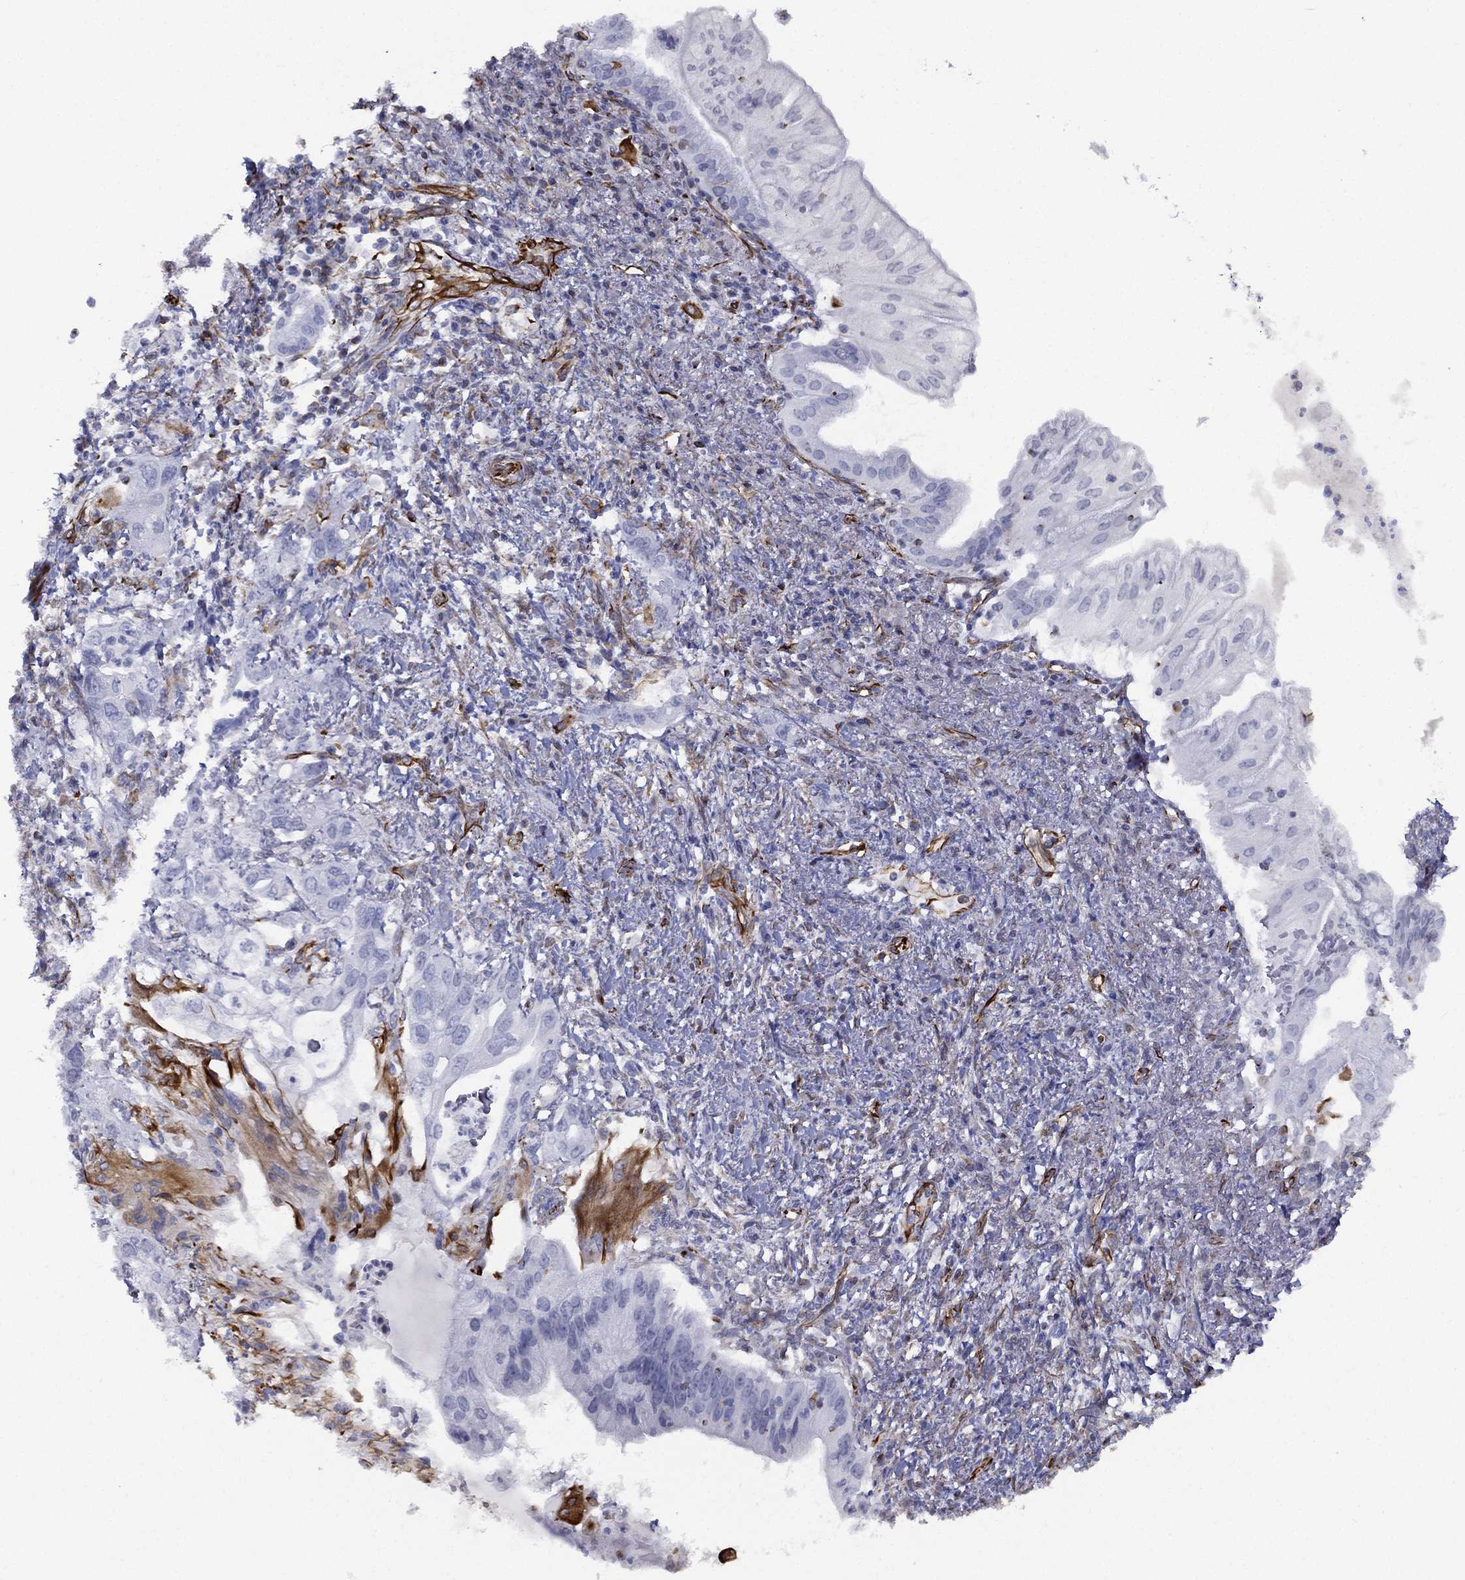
{"staining": {"intensity": "negative", "quantity": "none", "location": "none"}, "tissue": "pancreatic cancer", "cell_type": "Tumor cells", "image_type": "cancer", "snomed": [{"axis": "morphology", "description": "Adenocarcinoma, NOS"}, {"axis": "topography", "description": "Pancreas"}], "caption": "Immunohistochemistry histopathology image of human adenocarcinoma (pancreatic) stained for a protein (brown), which demonstrates no staining in tumor cells. The staining is performed using DAB (3,3'-diaminobenzidine) brown chromogen with nuclei counter-stained in using hematoxylin.", "gene": "MAS1", "patient": {"sex": "female", "age": 72}}